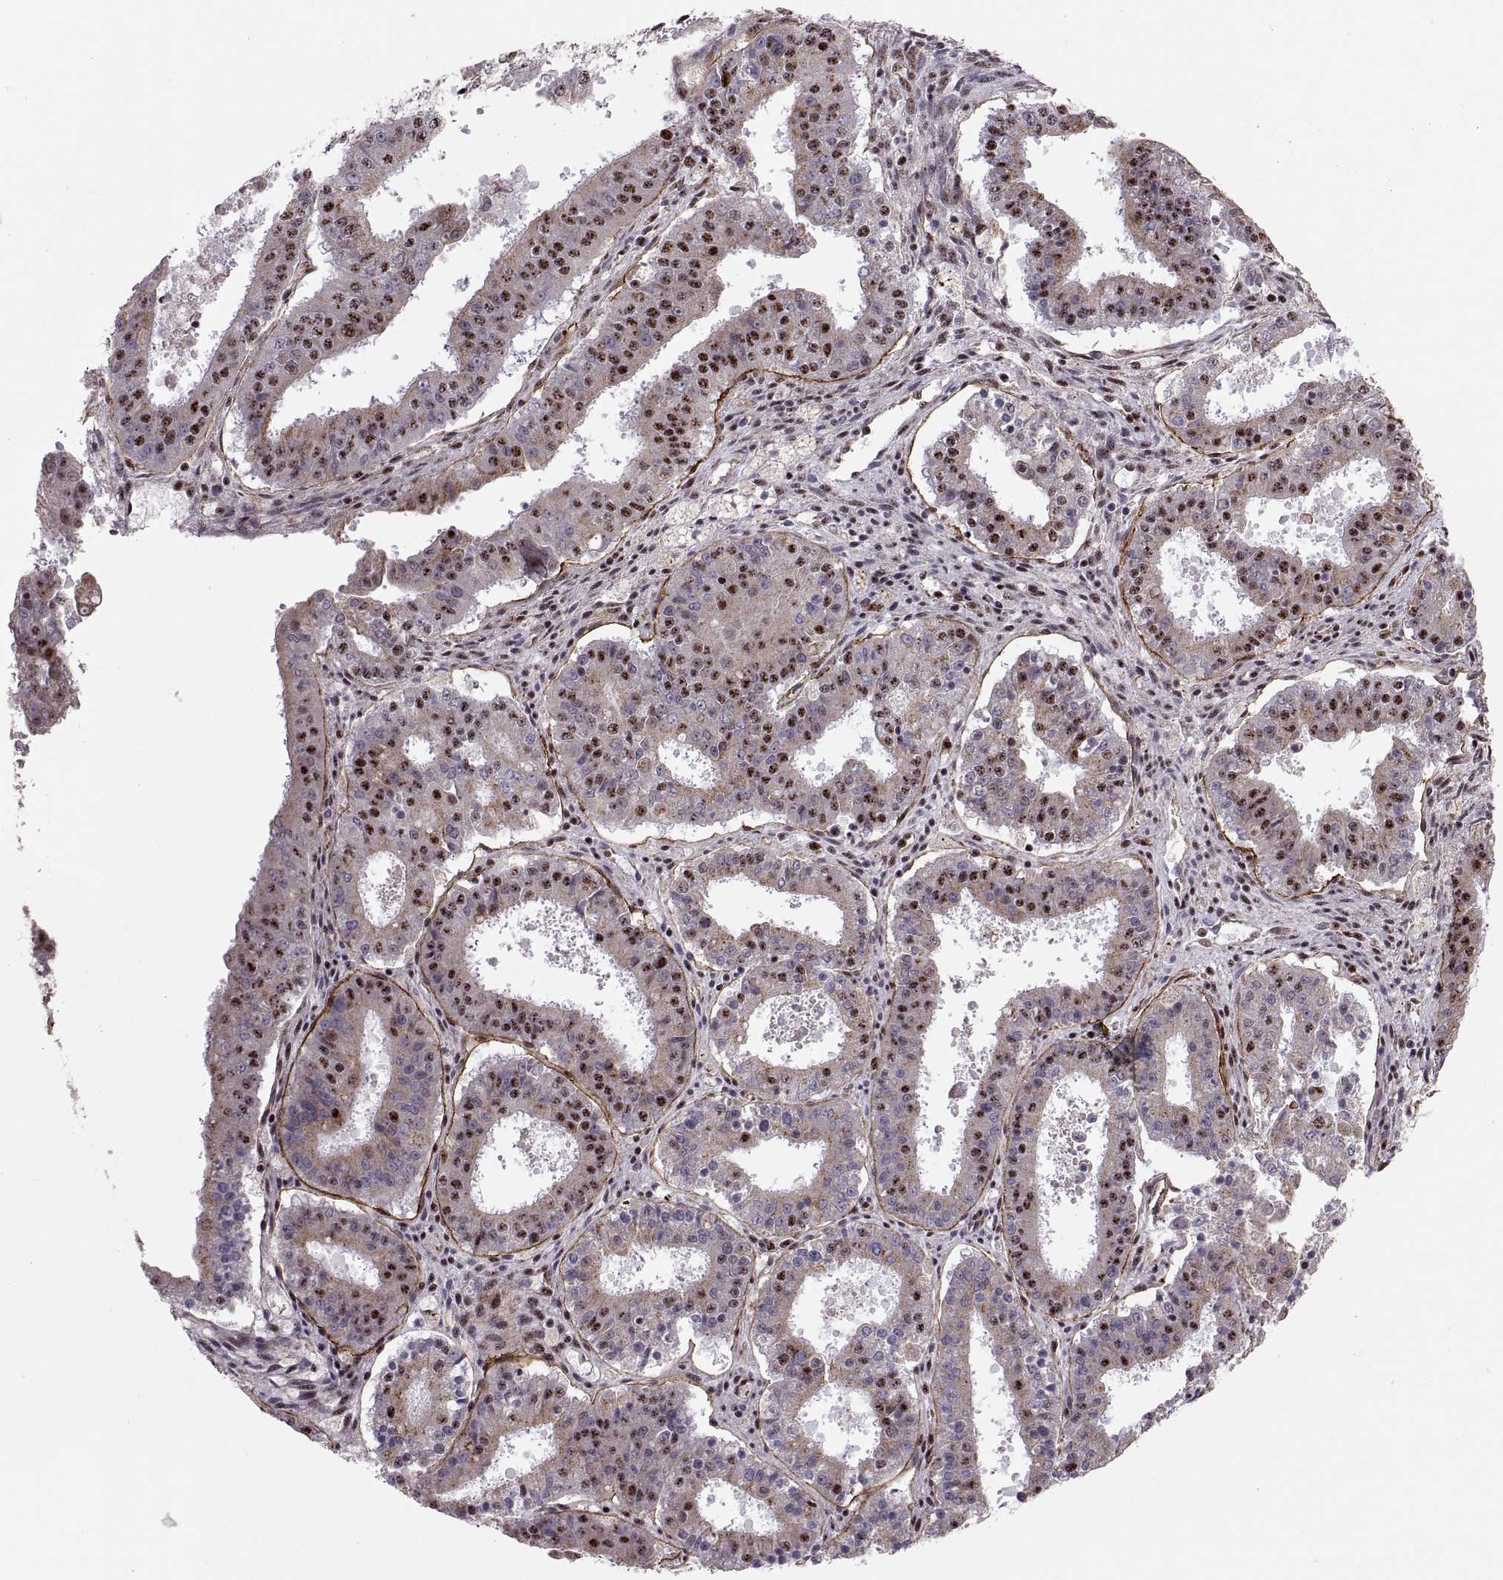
{"staining": {"intensity": "strong", "quantity": "25%-75%", "location": "nuclear"}, "tissue": "ovarian cancer", "cell_type": "Tumor cells", "image_type": "cancer", "snomed": [{"axis": "morphology", "description": "Carcinoma, endometroid"}, {"axis": "topography", "description": "Ovary"}], "caption": "A micrograph of human ovarian cancer (endometroid carcinoma) stained for a protein exhibits strong nuclear brown staining in tumor cells.", "gene": "ZCCHC17", "patient": {"sex": "female", "age": 42}}